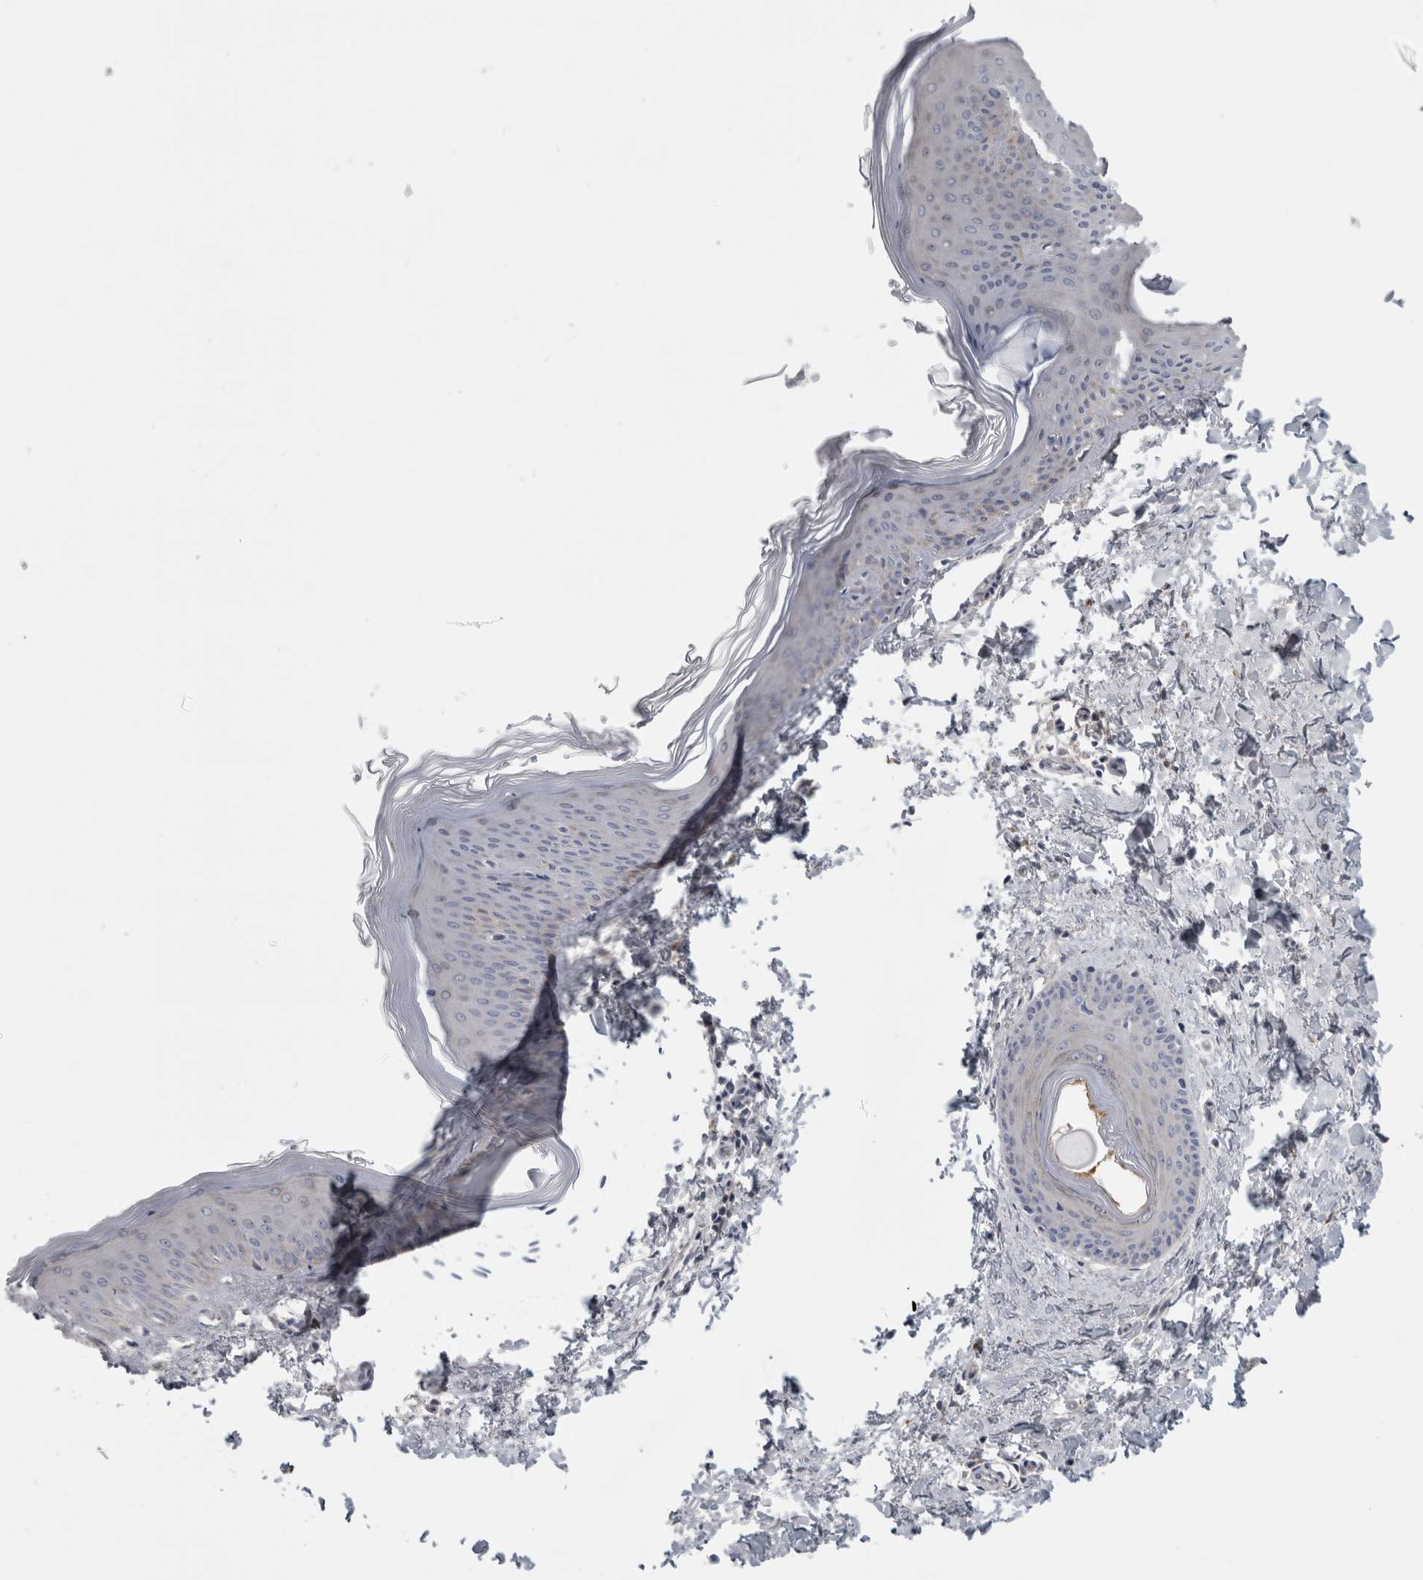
{"staining": {"intensity": "negative", "quantity": "none", "location": "none"}, "tissue": "skin", "cell_type": "Fibroblasts", "image_type": "normal", "snomed": [{"axis": "morphology", "description": "Normal tissue, NOS"}, {"axis": "topography", "description": "Skin"}], "caption": "Immunohistochemistry (IHC) of benign human skin exhibits no staining in fibroblasts. Brightfield microscopy of immunohistochemistry stained with DAB (brown) and hematoxylin (blue), captured at high magnification.", "gene": "ATXN2", "patient": {"sex": "female", "age": 27}}